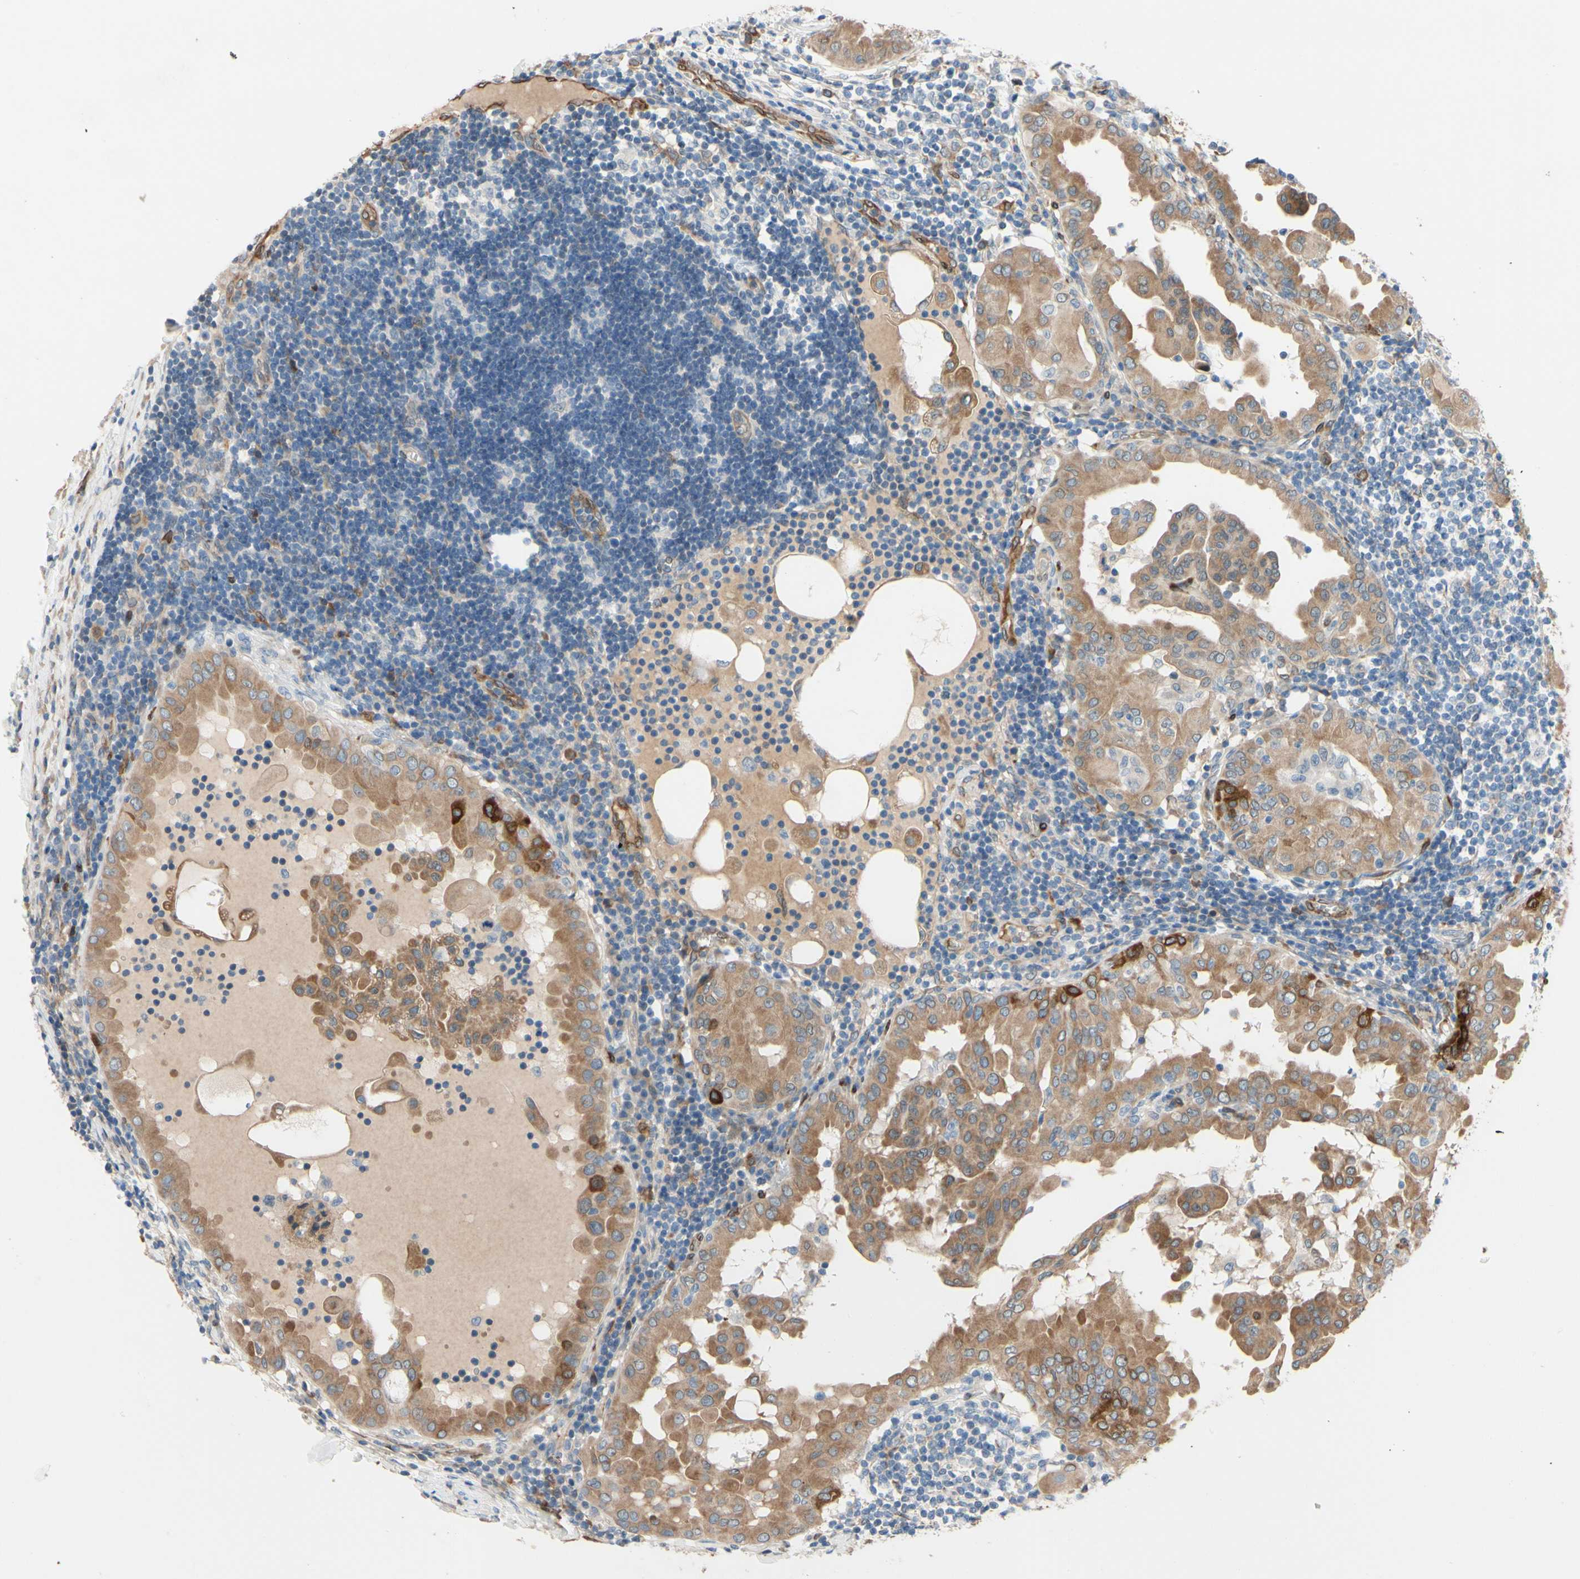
{"staining": {"intensity": "moderate", "quantity": ">75%", "location": "cytoplasmic/membranous"}, "tissue": "thyroid cancer", "cell_type": "Tumor cells", "image_type": "cancer", "snomed": [{"axis": "morphology", "description": "Papillary adenocarcinoma, NOS"}, {"axis": "topography", "description": "Thyroid gland"}], "caption": "This is a micrograph of IHC staining of thyroid cancer, which shows moderate staining in the cytoplasmic/membranous of tumor cells.", "gene": "PRXL2A", "patient": {"sex": "male", "age": 33}}